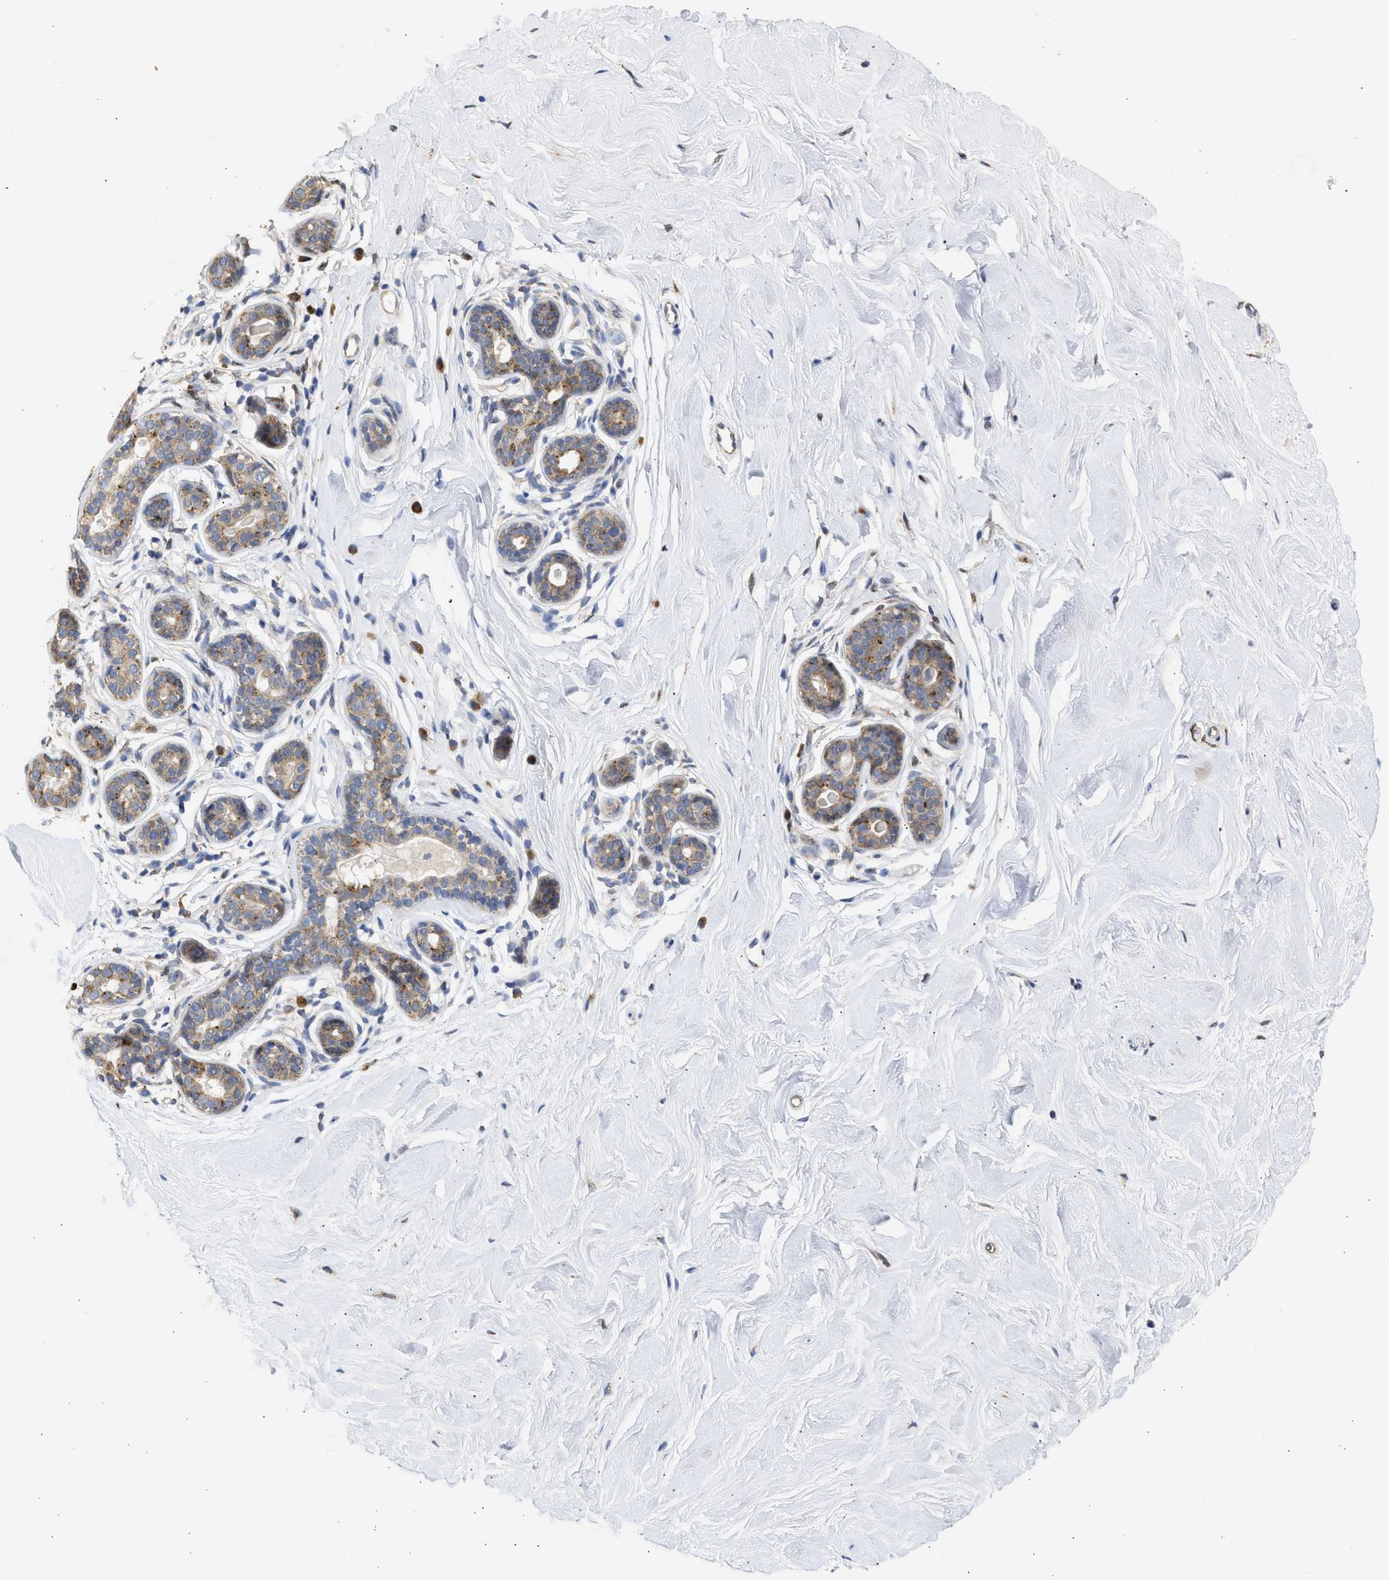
{"staining": {"intensity": "negative", "quantity": "none", "location": "none"}, "tissue": "breast", "cell_type": "Adipocytes", "image_type": "normal", "snomed": [{"axis": "morphology", "description": "Normal tissue, NOS"}, {"axis": "topography", "description": "Breast"}], "caption": "Adipocytes are negative for protein expression in normal human breast.", "gene": "TMED1", "patient": {"sex": "female", "age": 22}}